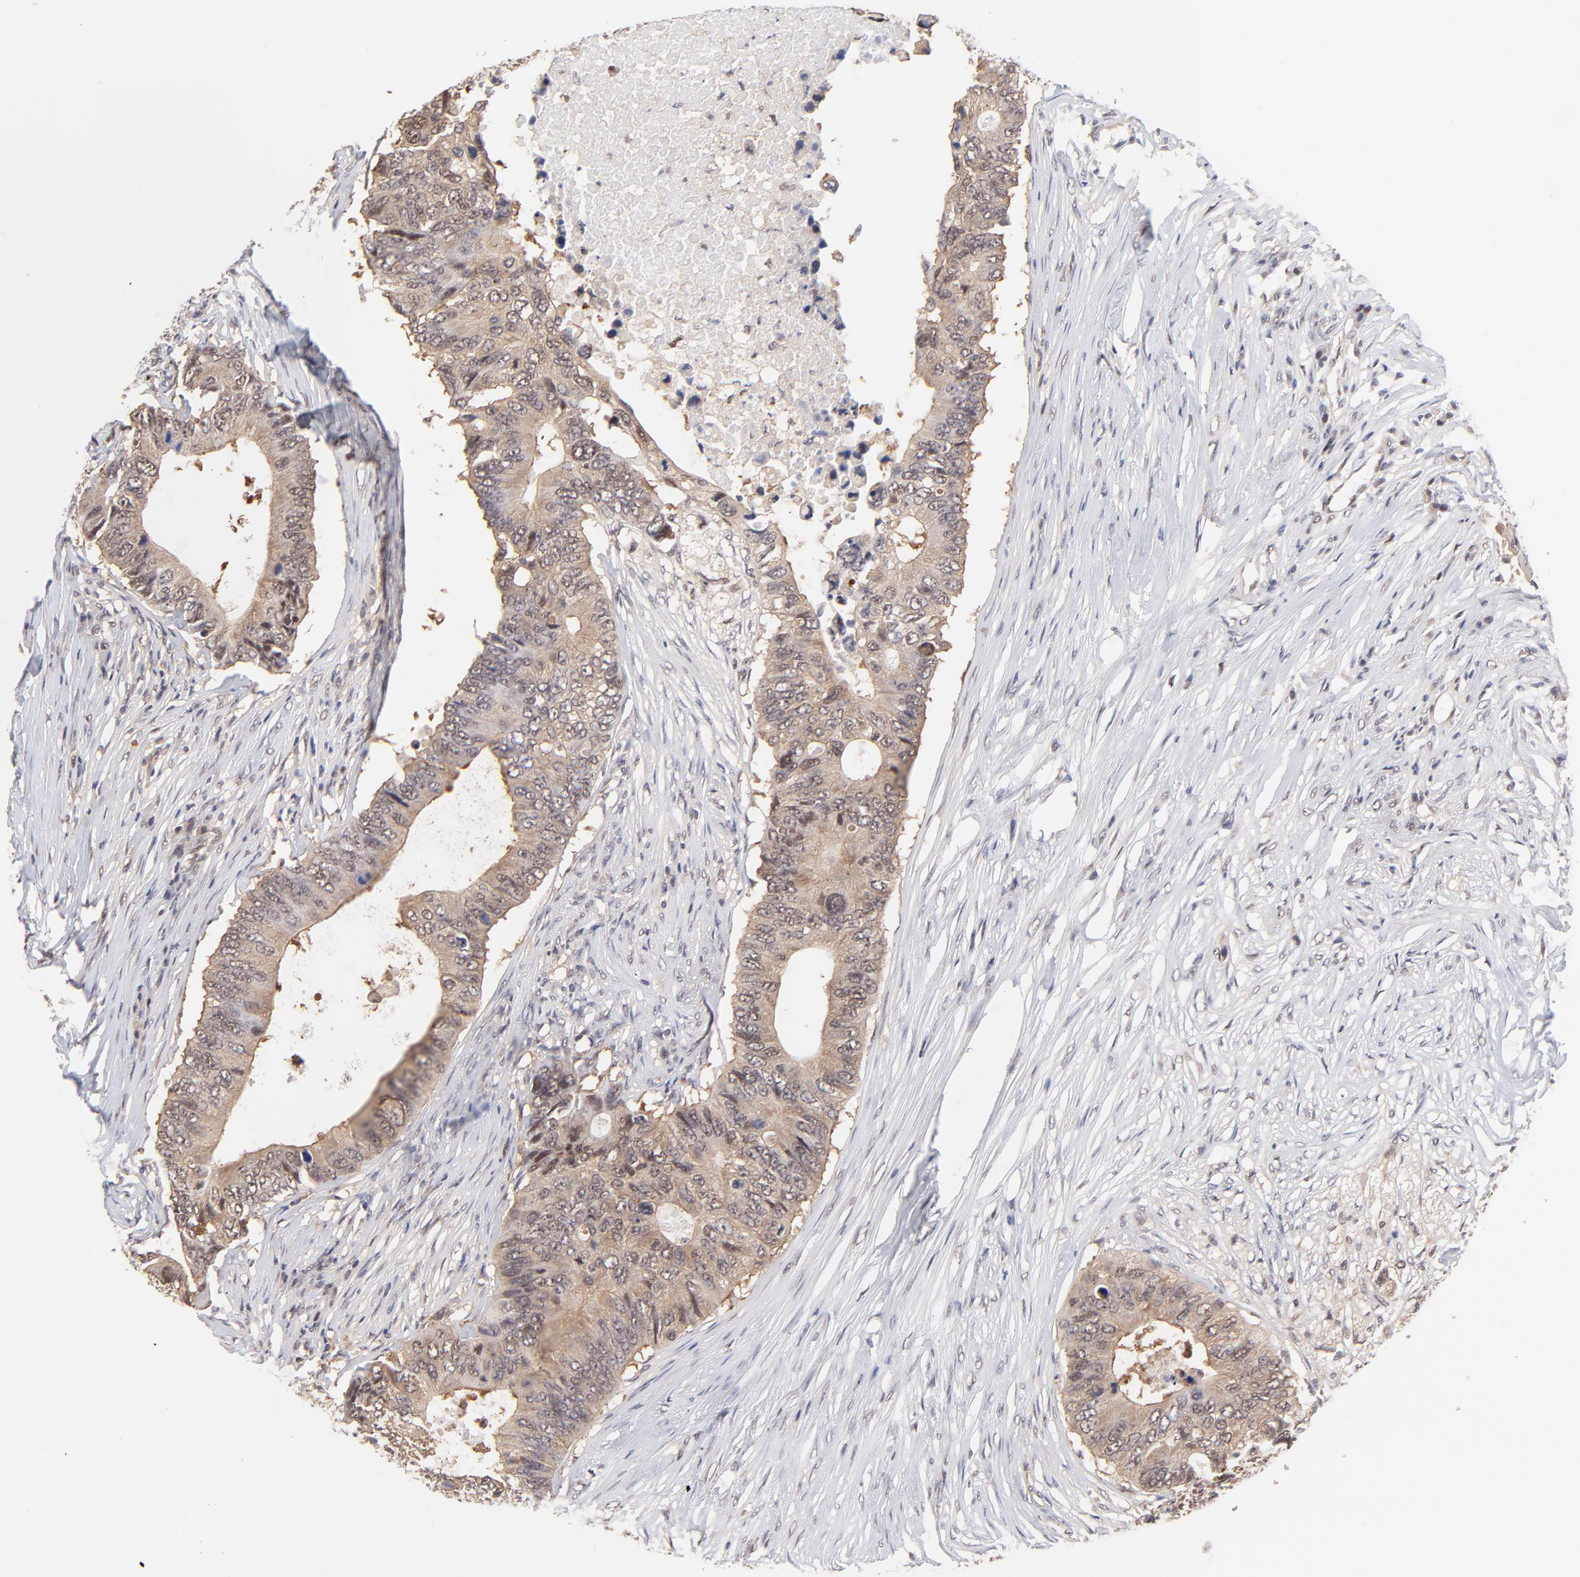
{"staining": {"intensity": "weak", "quantity": "25%-75%", "location": "cytoplasmic/membranous,nuclear"}, "tissue": "colorectal cancer", "cell_type": "Tumor cells", "image_type": "cancer", "snomed": [{"axis": "morphology", "description": "Adenocarcinoma, NOS"}, {"axis": "topography", "description": "Colon"}], "caption": "Immunohistochemical staining of human adenocarcinoma (colorectal) shows low levels of weak cytoplasmic/membranous and nuclear positivity in about 25%-75% of tumor cells. The staining was performed using DAB to visualize the protein expression in brown, while the nuclei were stained in blue with hematoxylin (Magnification: 20x).", "gene": "PSMC4", "patient": {"sex": "male", "age": 71}}